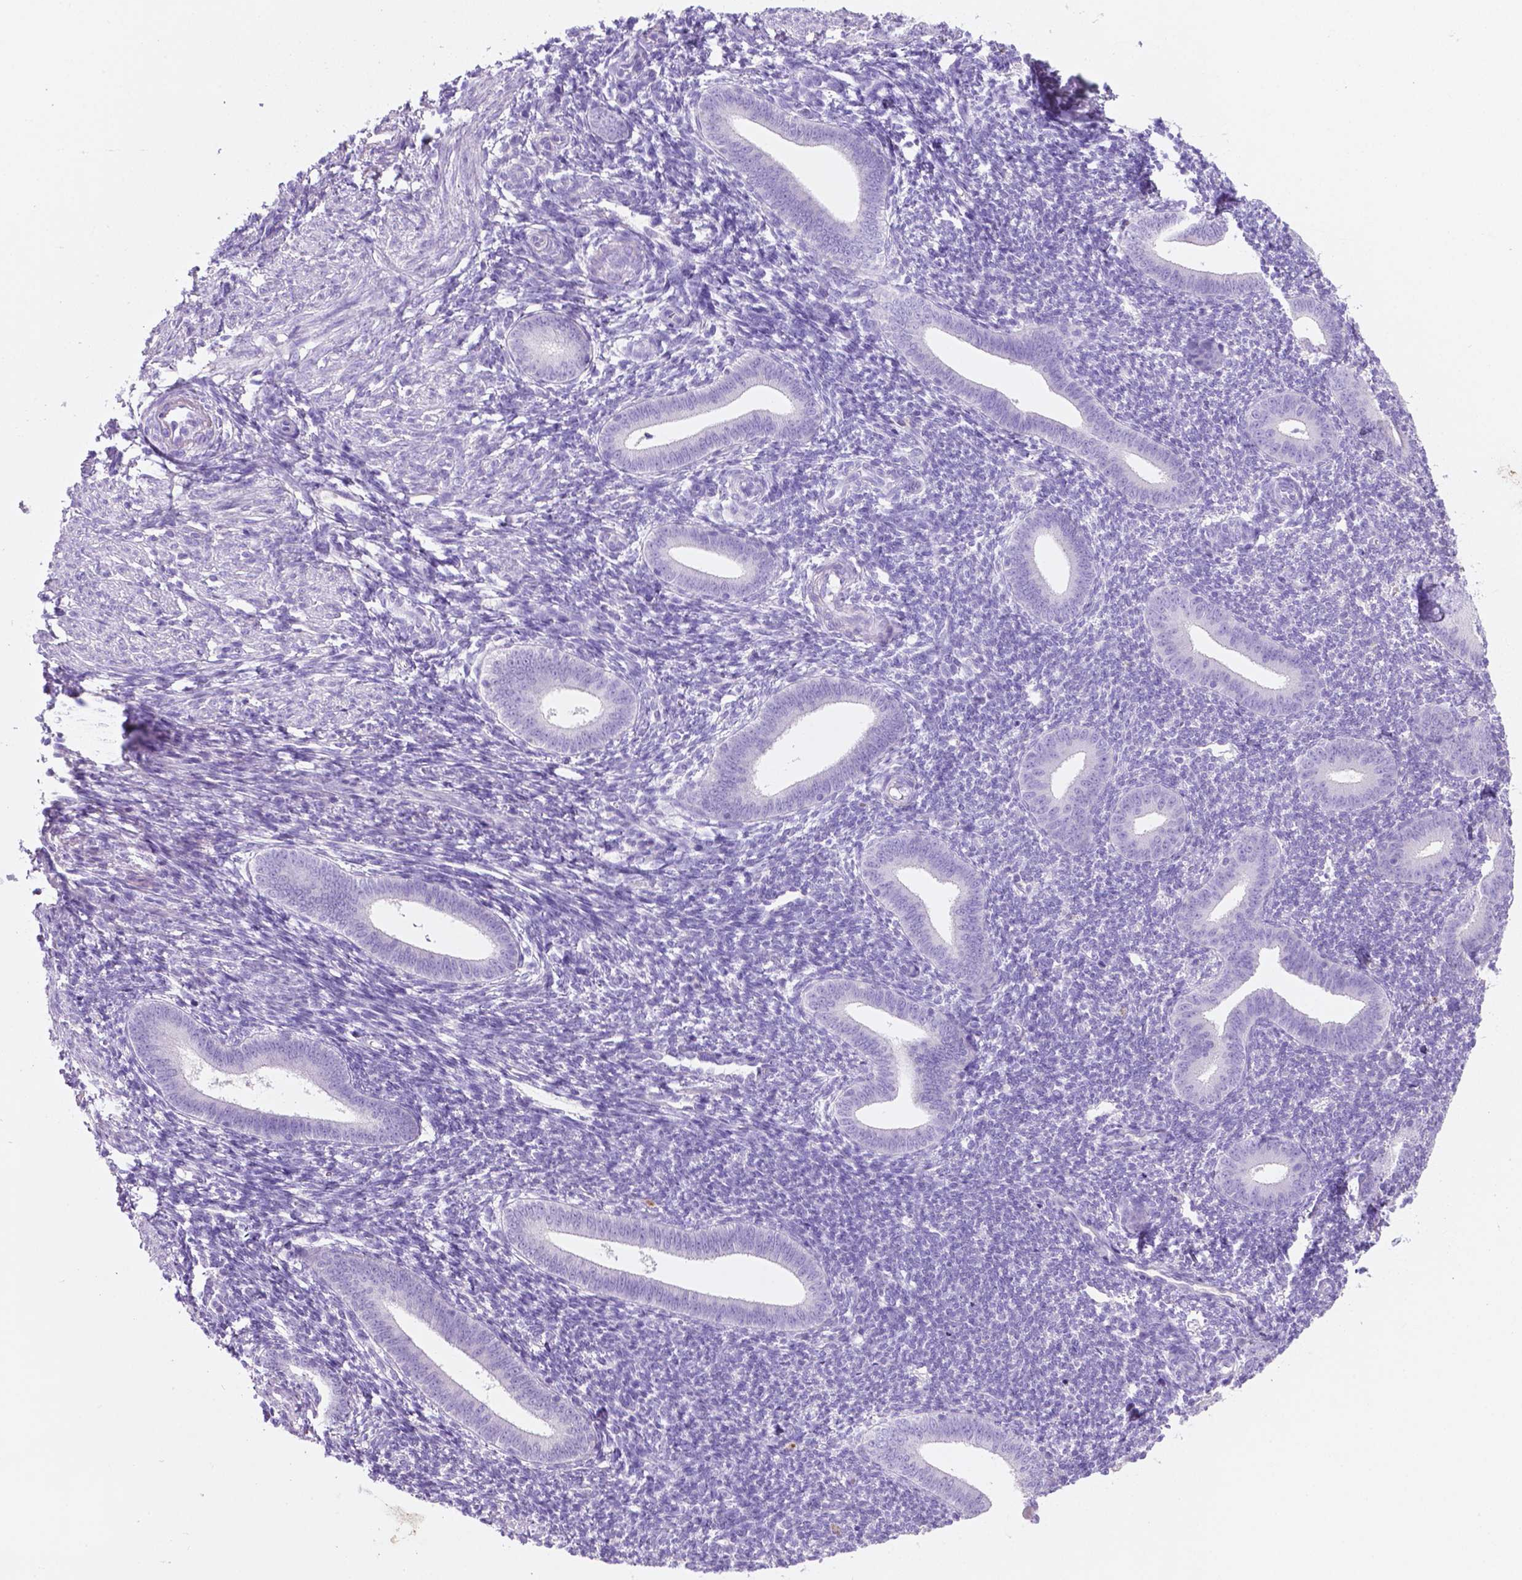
{"staining": {"intensity": "negative", "quantity": "none", "location": "none"}, "tissue": "endometrium", "cell_type": "Cells in endometrial stroma", "image_type": "normal", "snomed": [{"axis": "morphology", "description": "Normal tissue, NOS"}, {"axis": "topography", "description": "Endometrium"}], "caption": "Immunohistochemistry photomicrograph of normal human endometrium stained for a protein (brown), which demonstrates no expression in cells in endometrial stroma.", "gene": "POU4F1", "patient": {"sex": "female", "age": 25}}